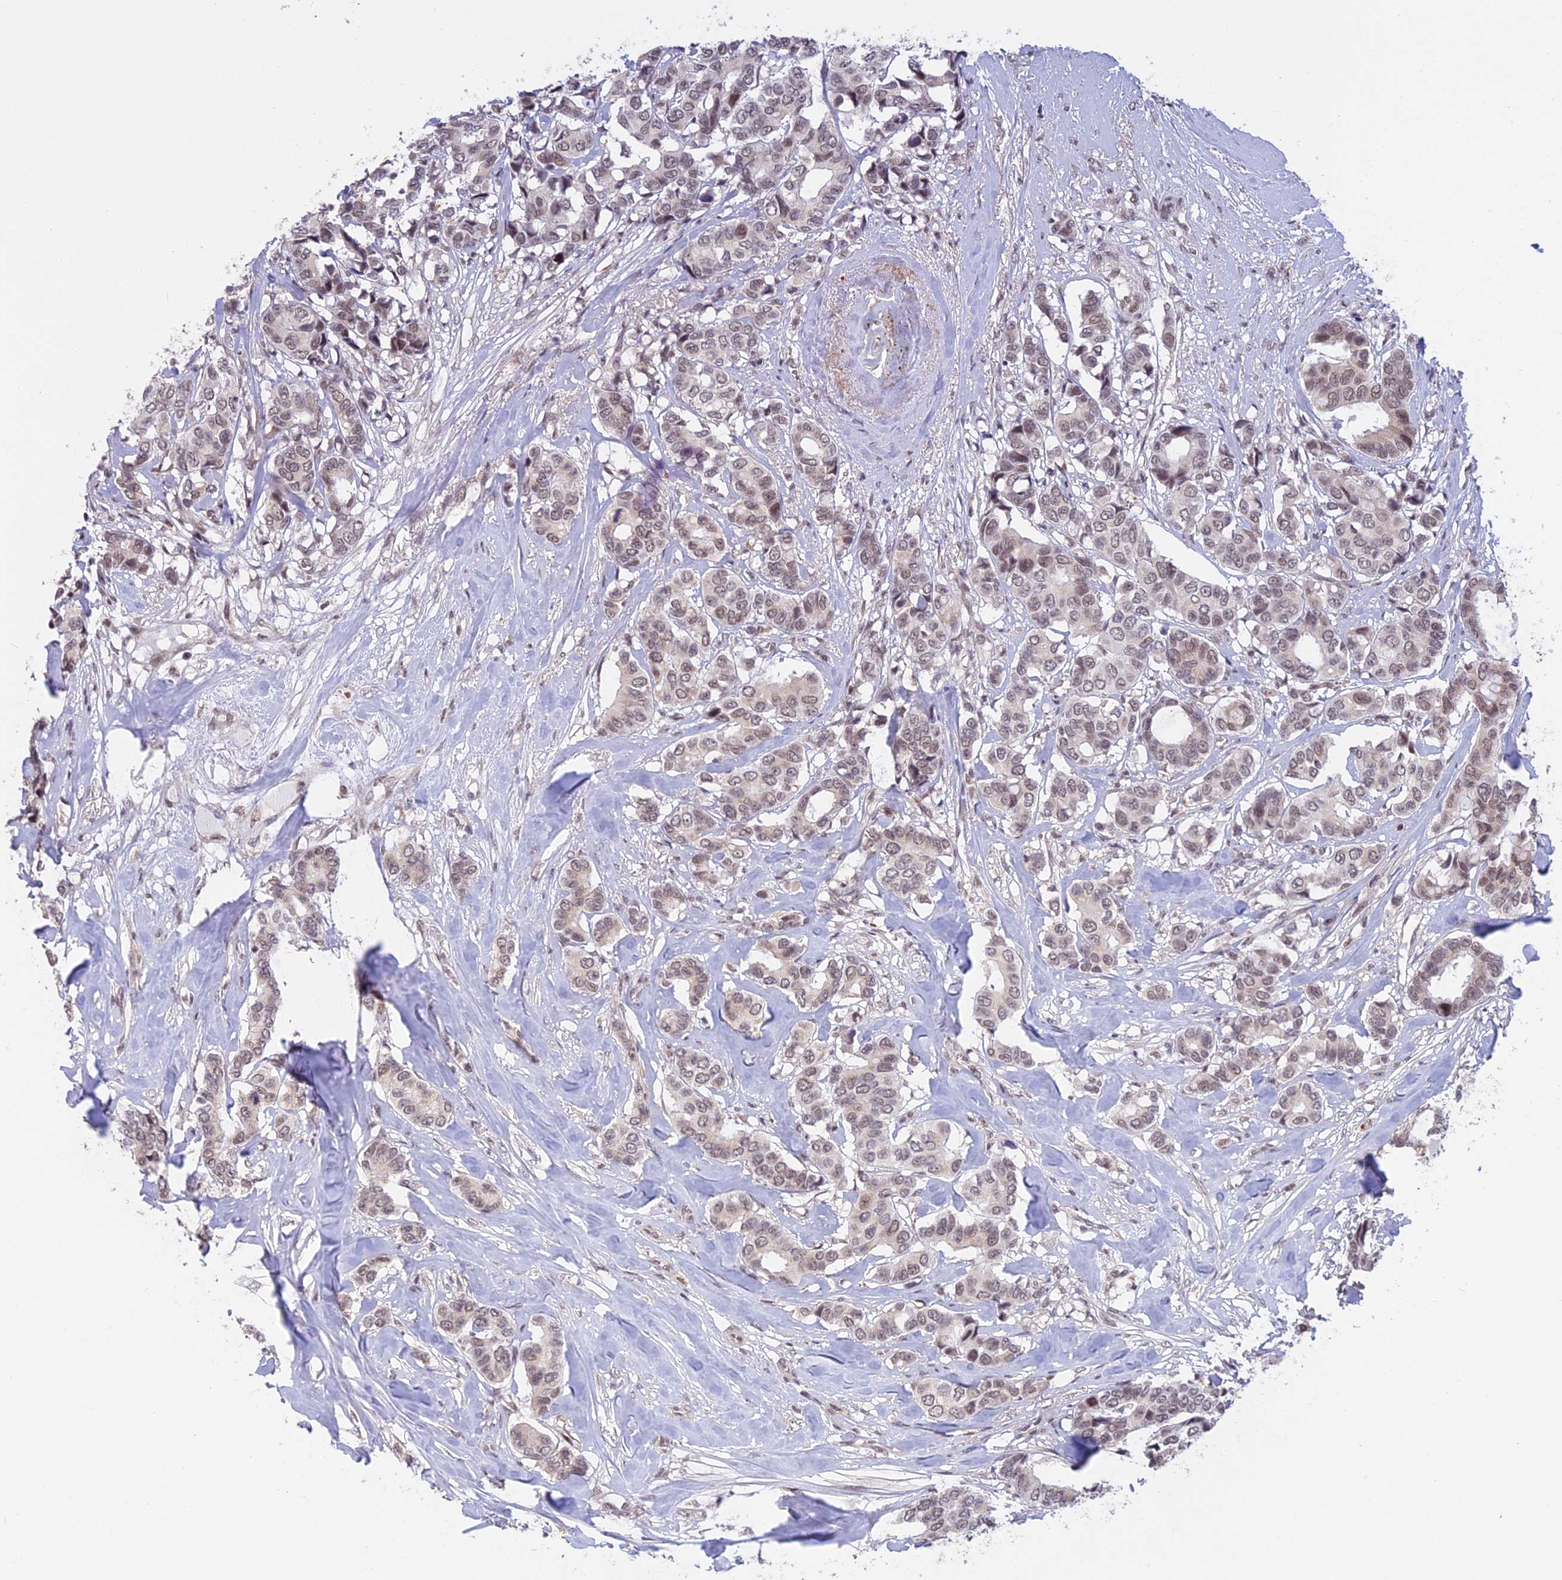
{"staining": {"intensity": "weak", "quantity": "25%-75%", "location": "nuclear"}, "tissue": "breast cancer", "cell_type": "Tumor cells", "image_type": "cancer", "snomed": [{"axis": "morphology", "description": "Duct carcinoma"}, {"axis": "topography", "description": "Breast"}], "caption": "Protein expression analysis of breast cancer reveals weak nuclear positivity in about 25%-75% of tumor cells. Nuclei are stained in blue.", "gene": "POLR2C", "patient": {"sex": "female", "age": 87}}